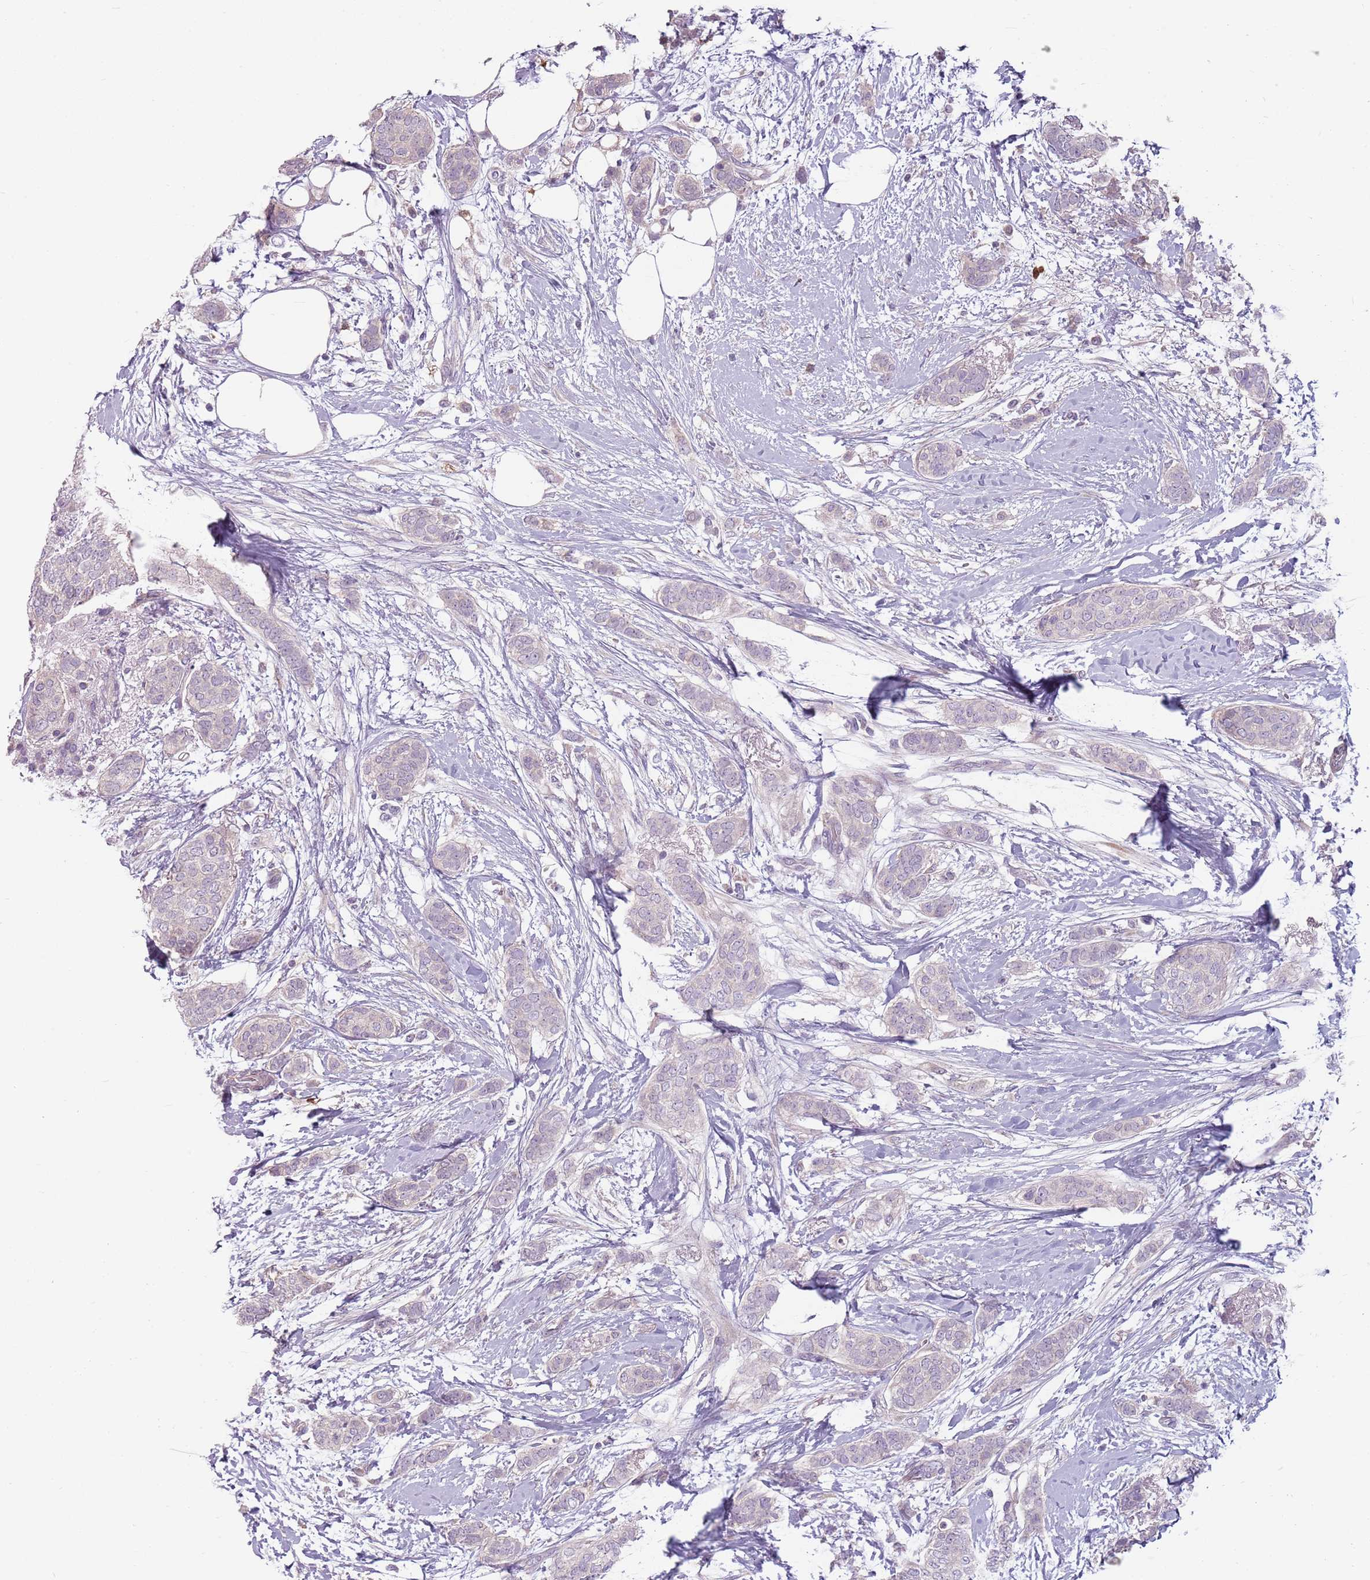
{"staining": {"intensity": "negative", "quantity": "none", "location": "none"}, "tissue": "breast cancer", "cell_type": "Tumor cells", "image_type": "cancer", "snomed": [{"axis": "morphology", "description": "Duct carcinoma"}, {"axis": "topography", "description": "Breast"}], "caption": "This is an immunohistochemistry histopathology image of human breast infiltrating ductal carcinoma. There is no expression in tumor cells.", "gene": "SPAG4", "patient": {"sex": "female", "age": 72}}